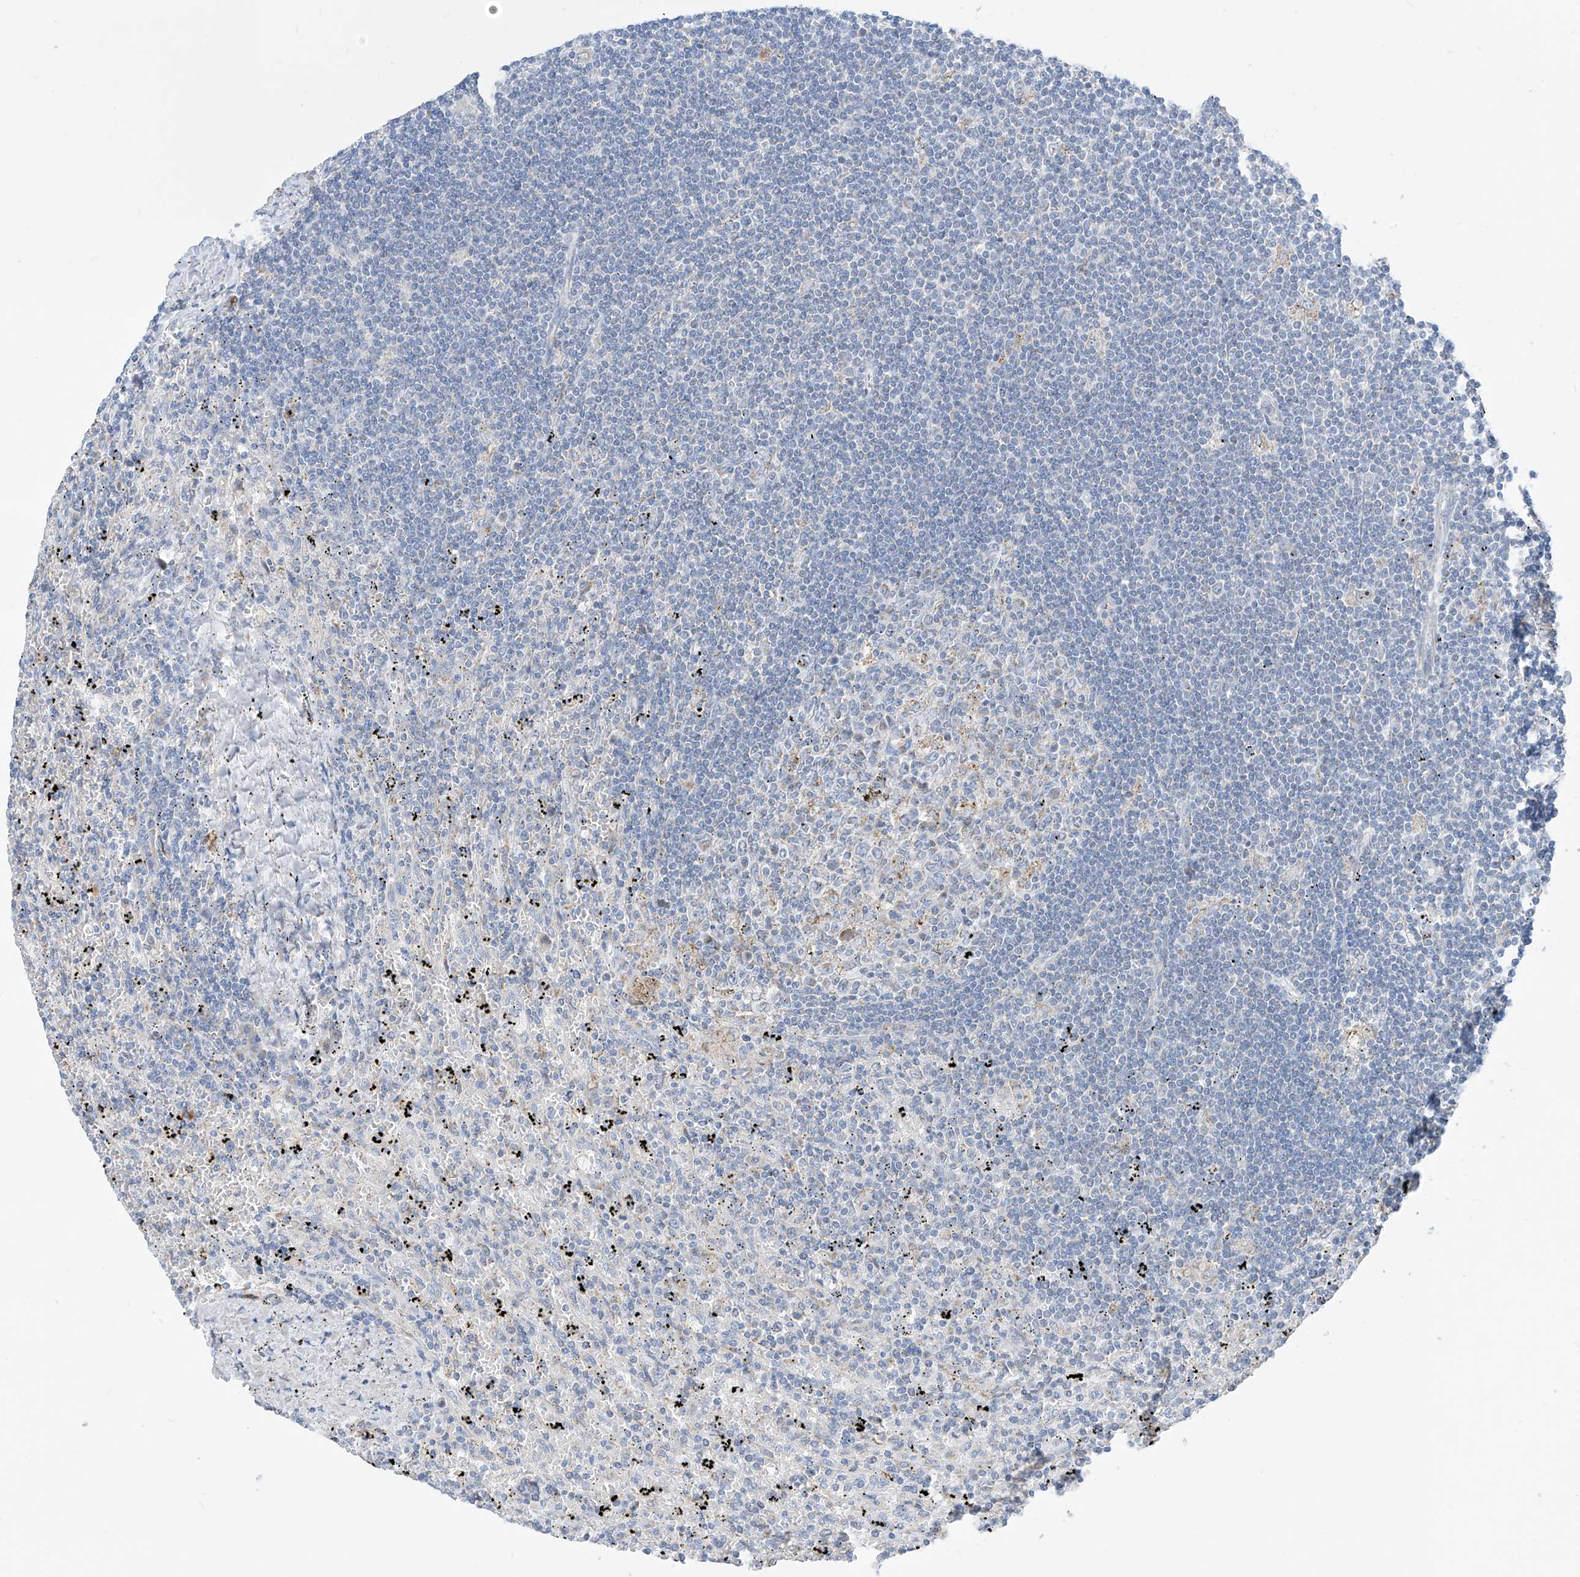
{"staining": {"intensity": "negative", "quantity": "none", "location": "none"}, "tissue": "lymphoma", "cell_type": "Tumor cells", "image_type": "cancer", "snomed": [{"axis": "morphology", "description": "Malignant lymphoma, non-Hodgkin's type, Low grade"}, {"axis": "topography", "description": "Spleen"}], "caption": "IHC micrograph of neoplastic tissue: lymphoma stained with DAB reveals no significant protein positivity in tumor cells.", "gene": "ZNF404", "patient": {"sex": "male", "age": 76}}